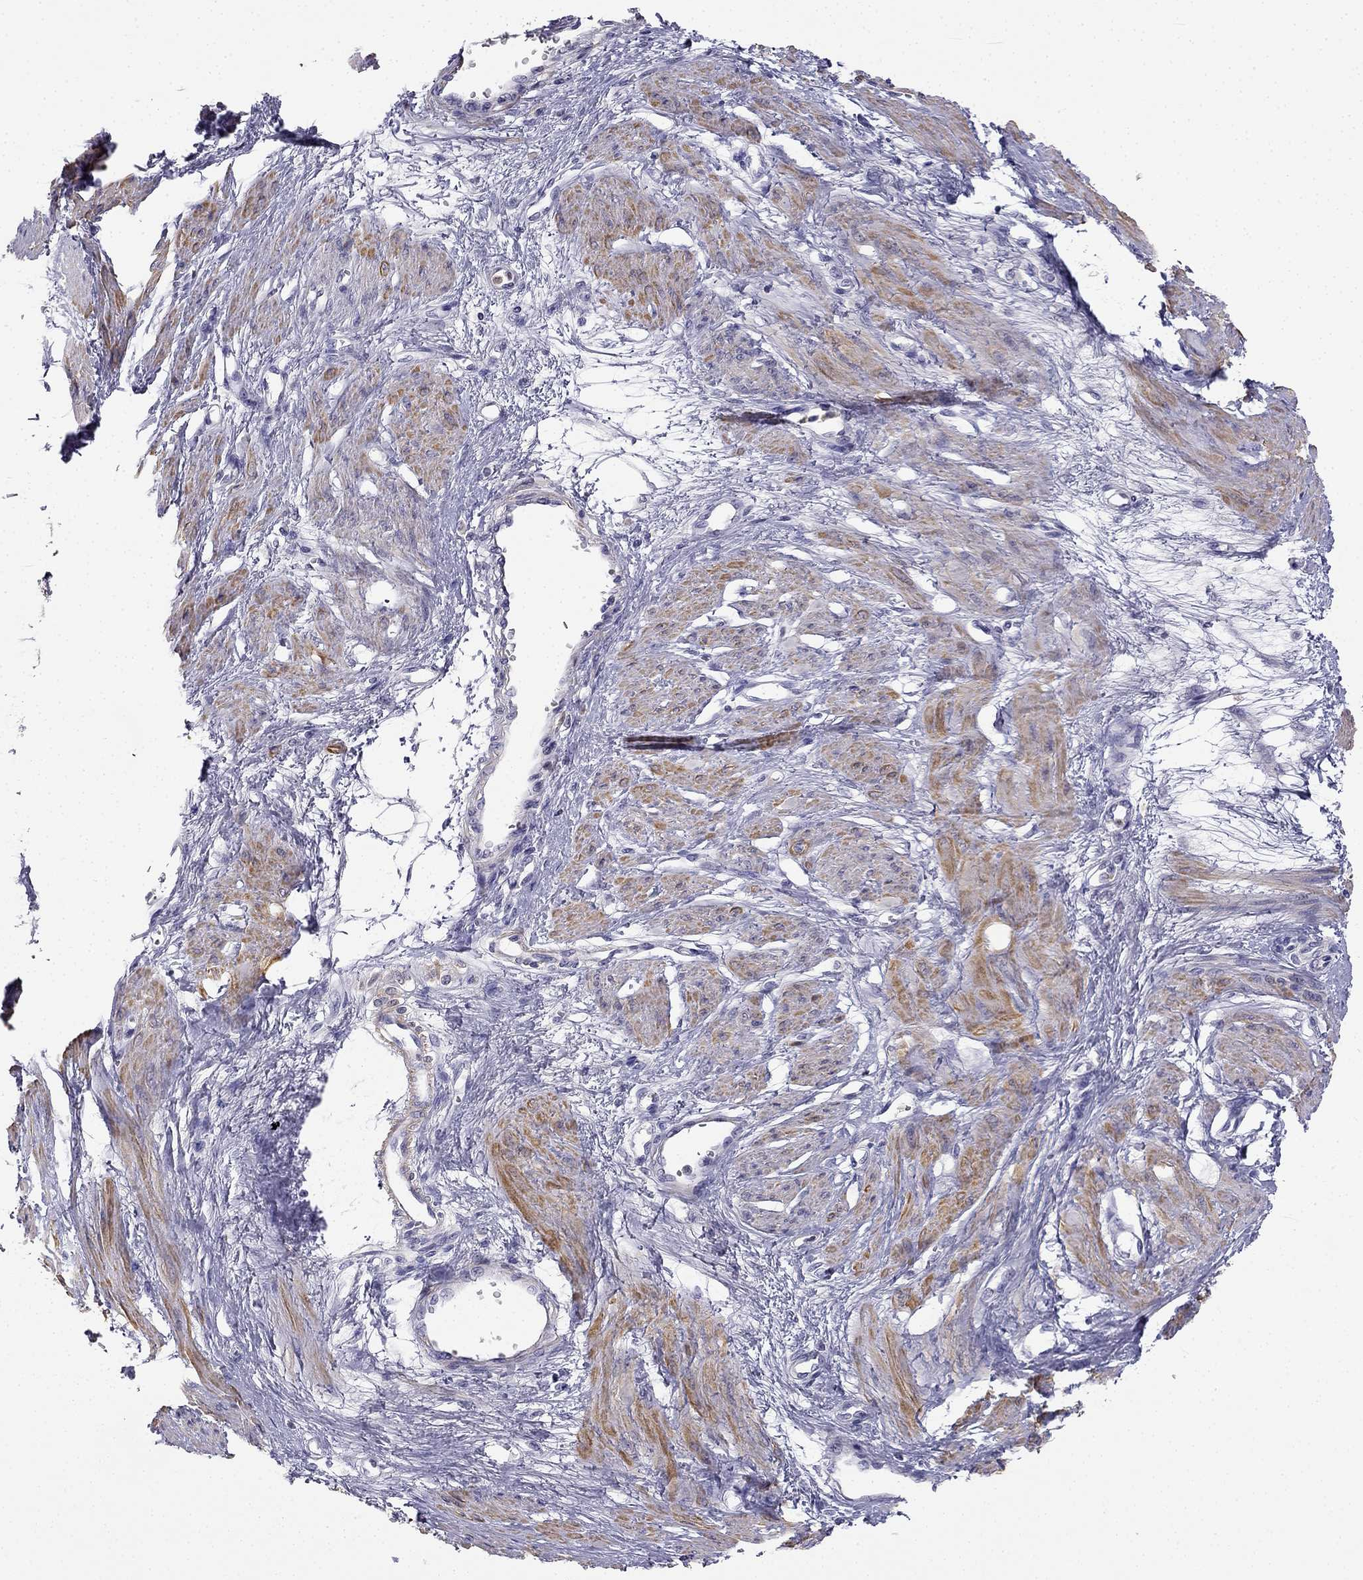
{"staining": {"intensity": "moderate", "quantity": "25%-75%", "location": "cytoplasmic/membranous"}, "tissue": "smooth muscle", "cell_type": "Smooth muscle cells", "image_type": "normal", "snomed": [{"axis": "morphology", "description": "Normal tissue, NOS"}, {"axis": "topography", "description": "Smooth muscle"}, {"axis": "topography", "description": "Uterus"}], "caption": "High-magnification brightfield microscopy of unremarkable smooth muscle stained with DAB (brown) and counterstained with hematoxylin (blue). smooth muscle cells exhibit moderate cytoplasmic/membranous expression is present in approximately25%-75% of cells.", "gene": "C16orf89", "patient": {"sex": "female", "age": 39}}